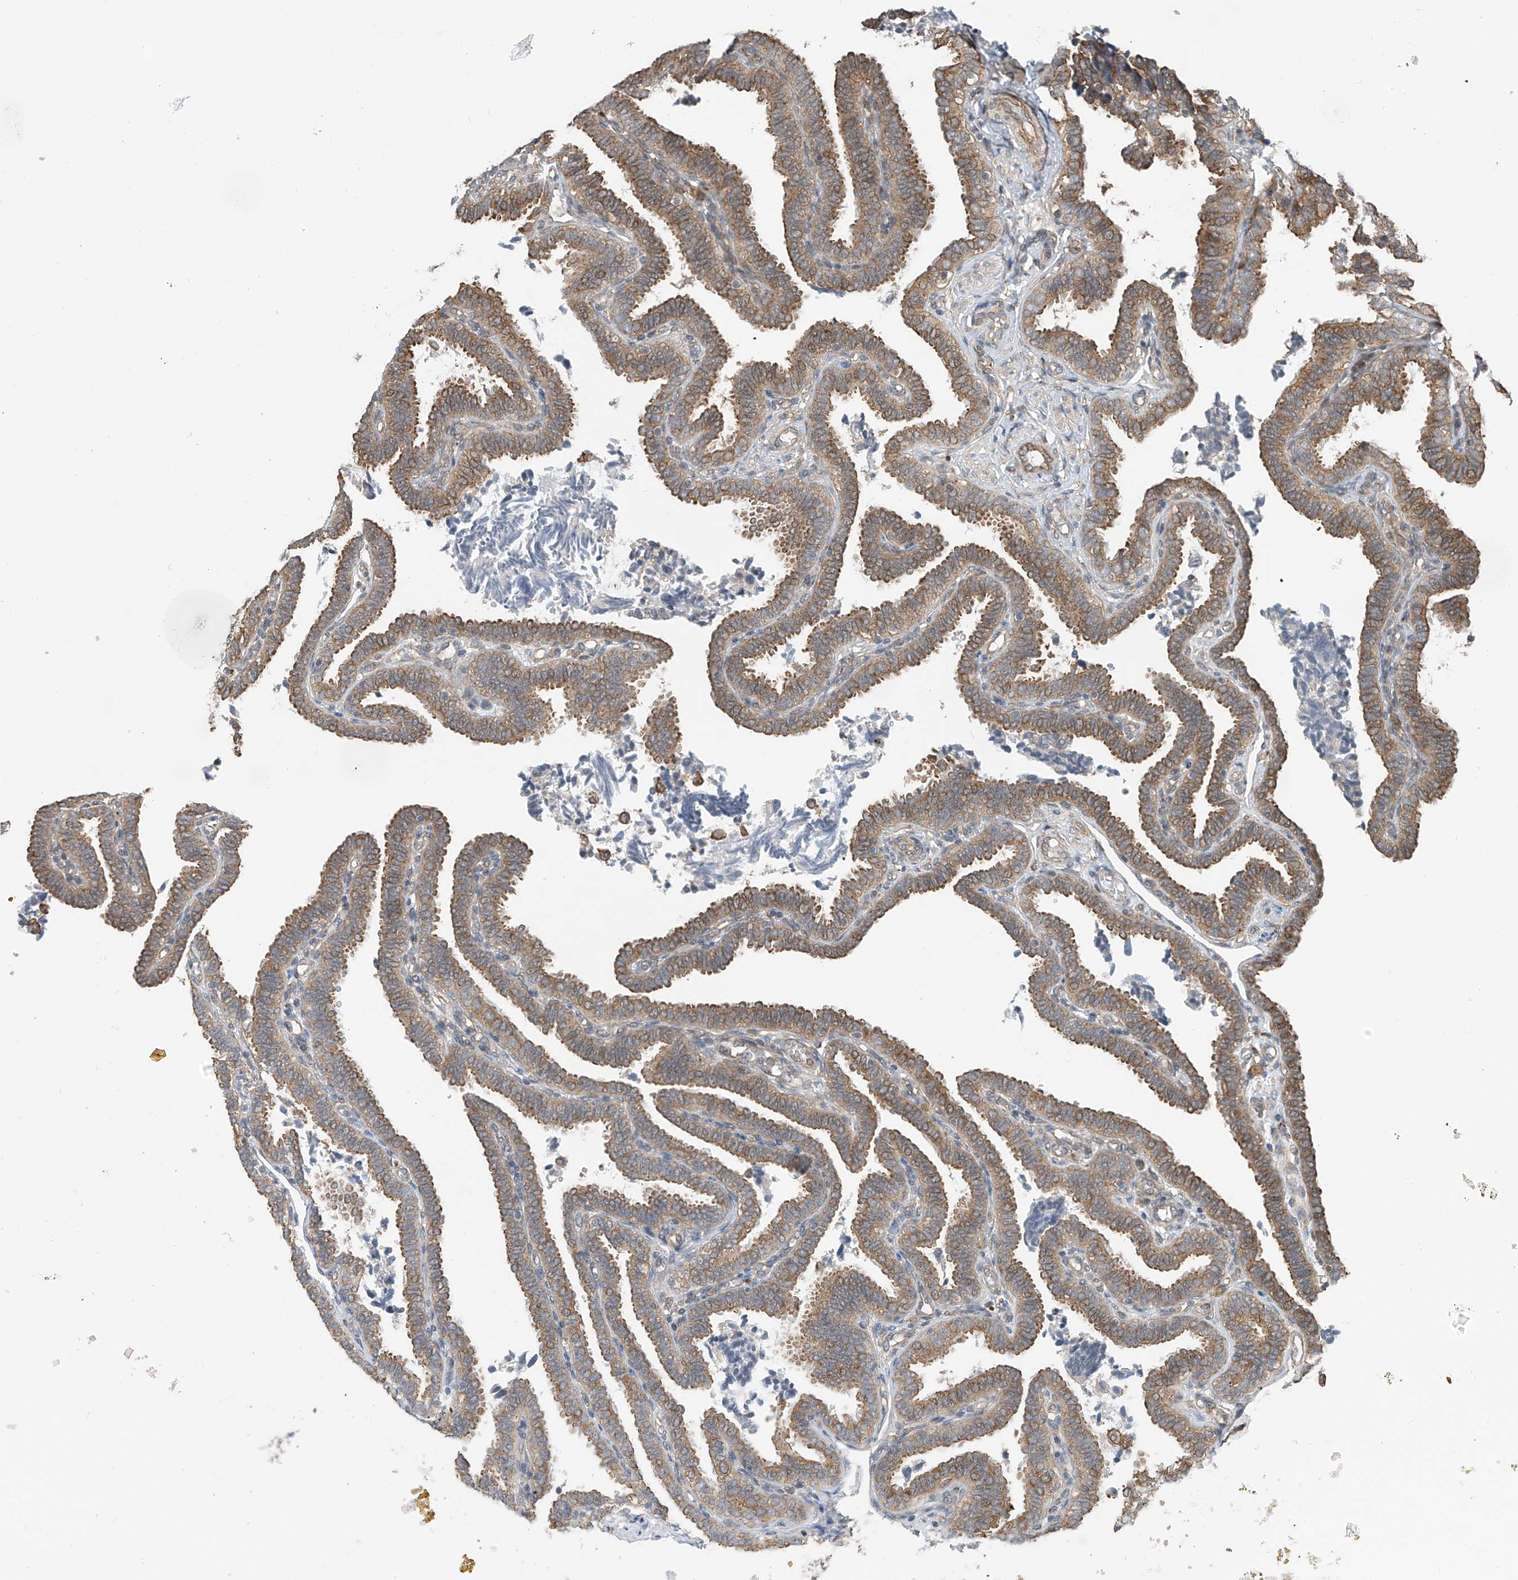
{"staining": {"intensity": "moderate", "quantity": ">75%", "location": "cytoplasmic/membranous"}, "tissue": "fallopian tube", "cell_type": "Glandular cells", "image_type": "normal", "snomed": [{"axis": "morphology", "description": "Normal tissue, NOS"}, {"axis": "topography", "description": "Fallopian tube"}], "caption": "Moderate cytoplasmic/membranous staining is present in approximately >75% of glandular cells in benign fallopian tube.", "gene": "ZNF189", "patient": {"sex": "female", "age": 39}}